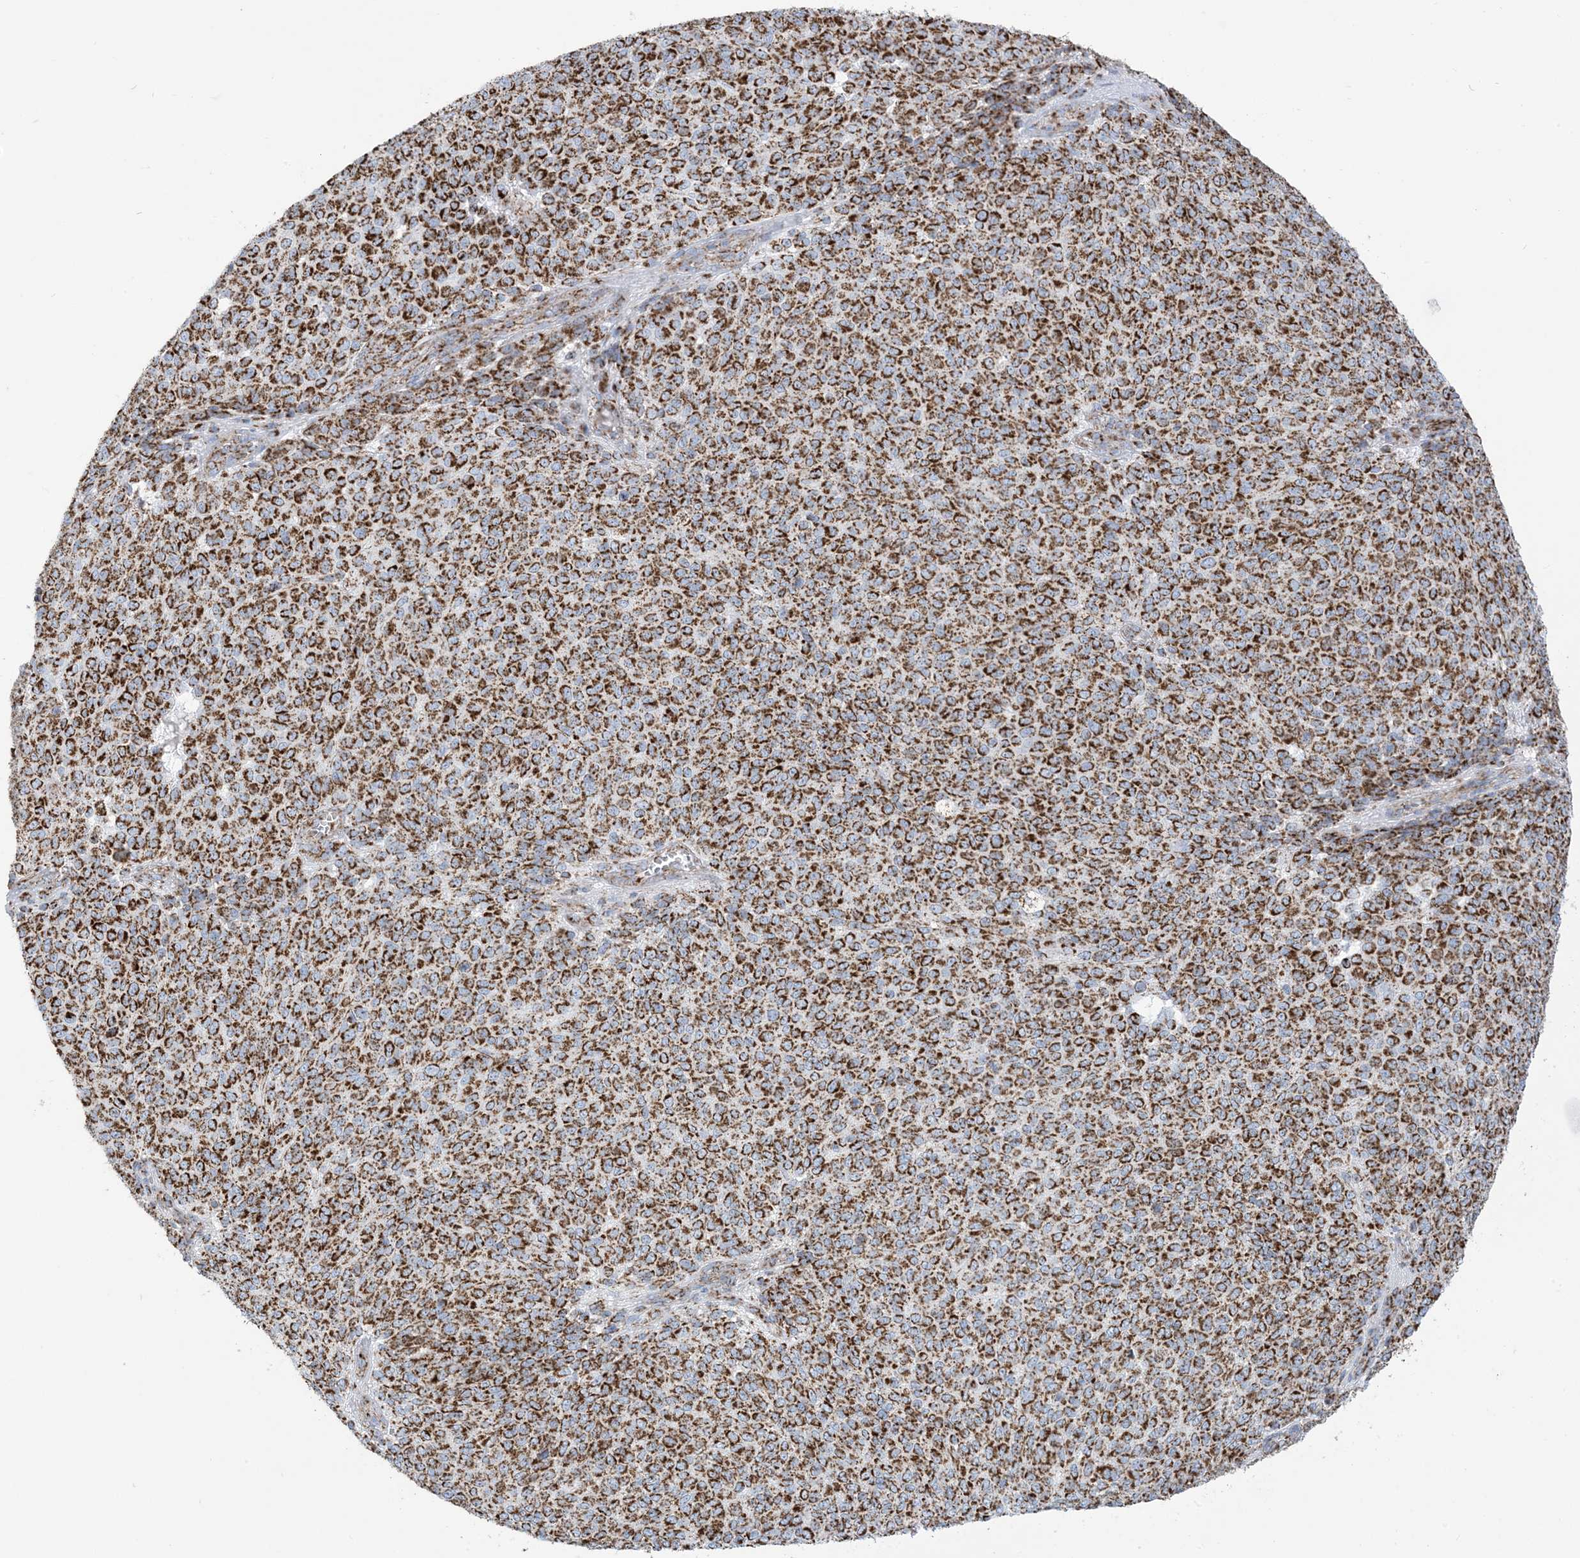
{"staining": {"intensity": "strong", "quantity": ">75%", "location": "cytoplasmic/membranous"}, "tissue": "melanoma", "cell_type": "Tumor cells", "image_type": "cancer", "snomed": [{"axis": "morphology", "description": "Malignant melanoma, NOS"}, {"axis": "topography", "description": "Skin"}], "caption": "Immunohistochemistry (IHC) of melanoma displays high levels of strong cytoplasmic/membranous positivity in approximately >75% of tumor cells.", "gene": "SAMM50", "patient": {"sex": "male", "age": 49}}